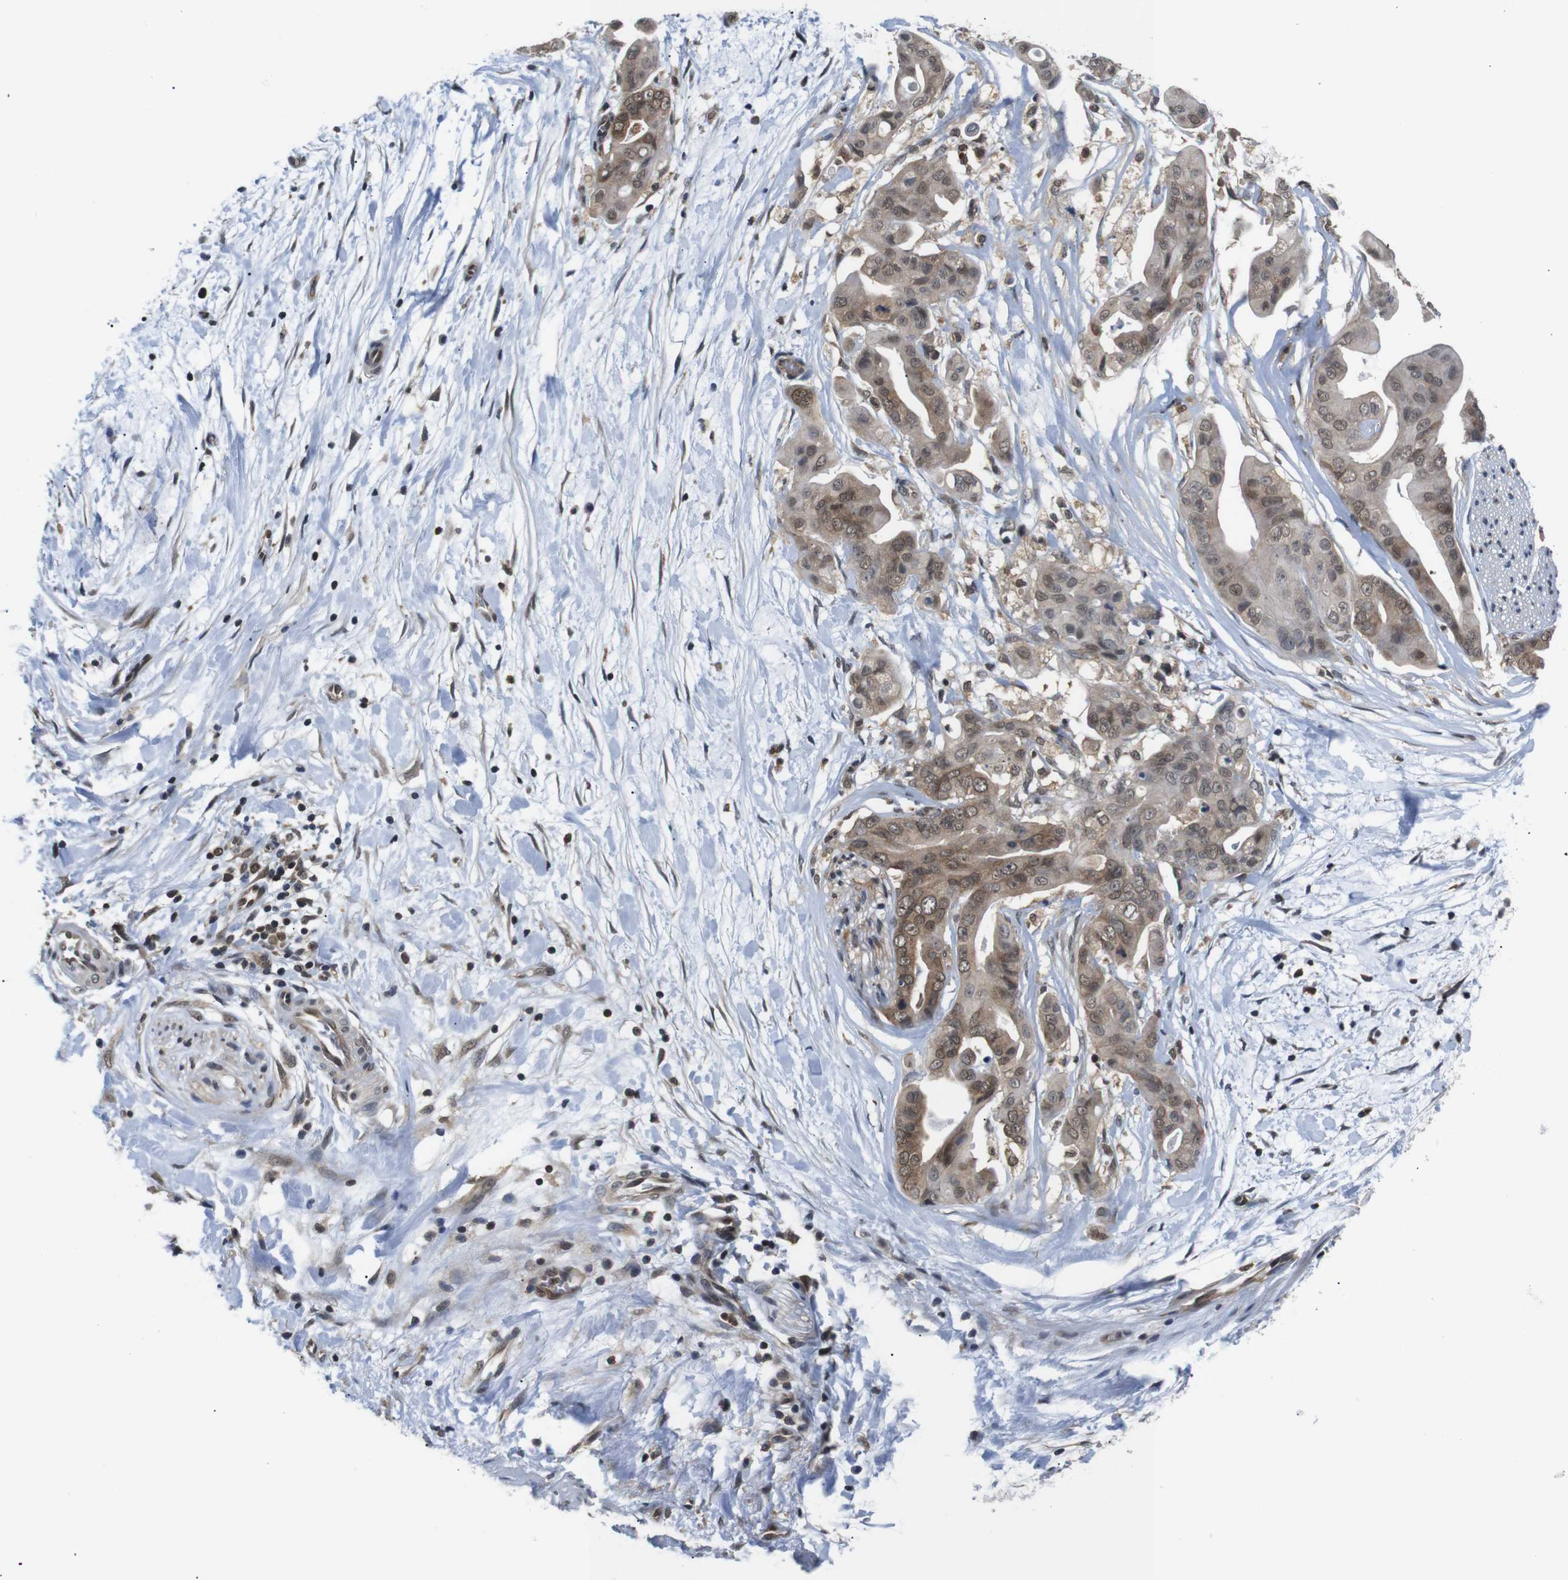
{"staining": {"intensity": "moderate", "quantity": ">75%", "location": "cytoplasmic/membranous,nuclear"}, "tissue": "pancreatic cancer", "cell_type": "Tumor cells", "image_type": "cancer", "snomed": [{"axis": "morphology", "description": "Adenocarcinoma, NOS"}, {"axis": "topography", "description": "Pancreas"}], "caption": "Immunohistochemical staining of pancreatic cancer exhibits medium levels of moderate cytoplasmic/membranous and nuclear protein expression in about >75% of tumor cells. The staining was performed using DAB (3,3'-diaminobenzidine), with brown indicating positive protein expression. Nuclei are stained blue with hematoxylin.", "gene": "UBXN1", "patient": {"sex": "female", "age": 75}}